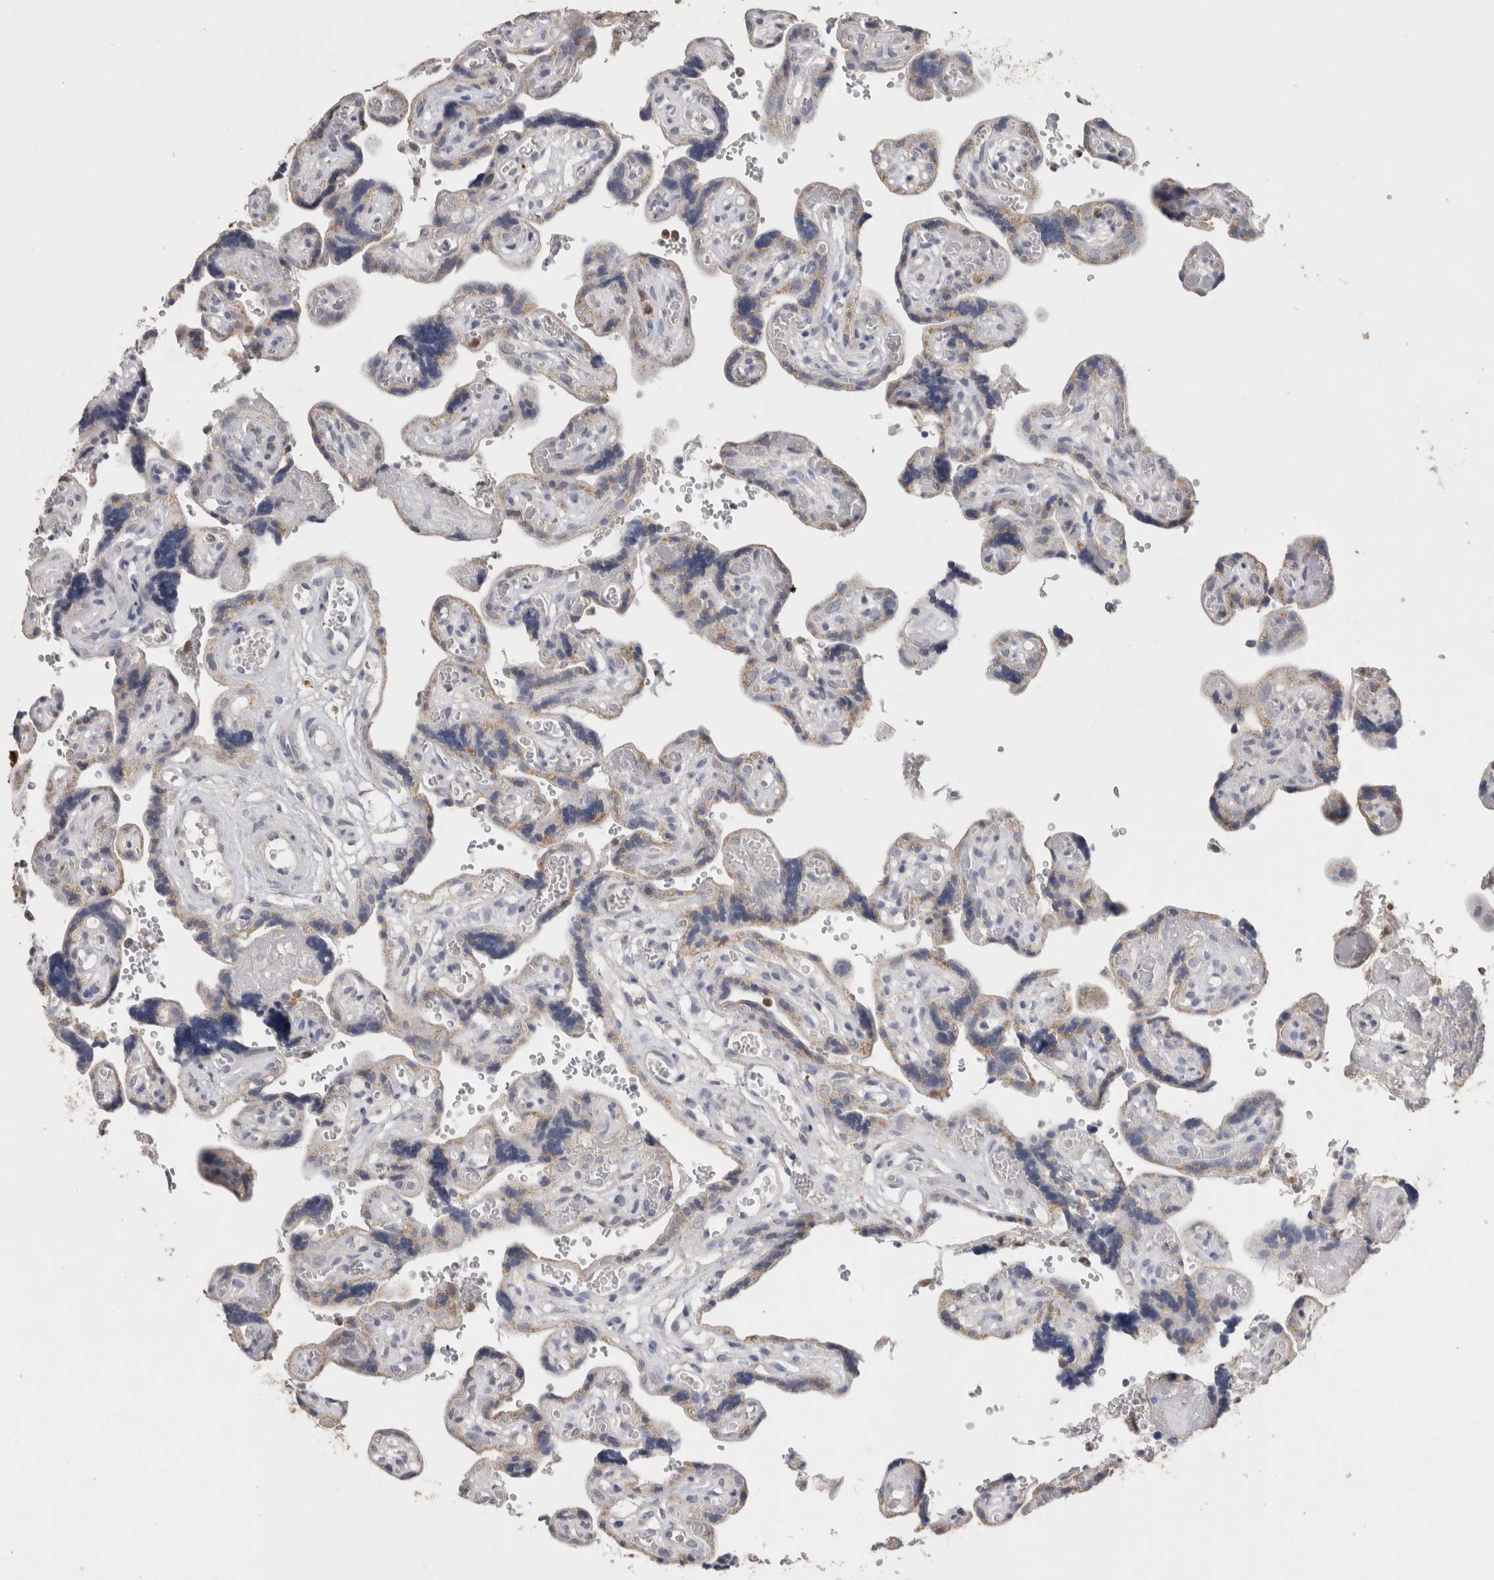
{"staining": {"intensity": "weak", "quantity": "25%-75%", "location": "cytoplasmic/membranous"}, "tissue": "placenta", "cell_type": "Trophoblastic cells", "image_type": "normal", "snomed": [{"axis": "morphology", "description": "Normal tissue, NOS"}, {"axis": "topography", "description": "Placenta"}], "caption": "Placenta stained with IHC displays weak cytoplasmic/membranous expression in about 25%-75% of trophoblastic cells.", "gene": "CNTFR", "patient": {"sex": "female", "age": 30}}